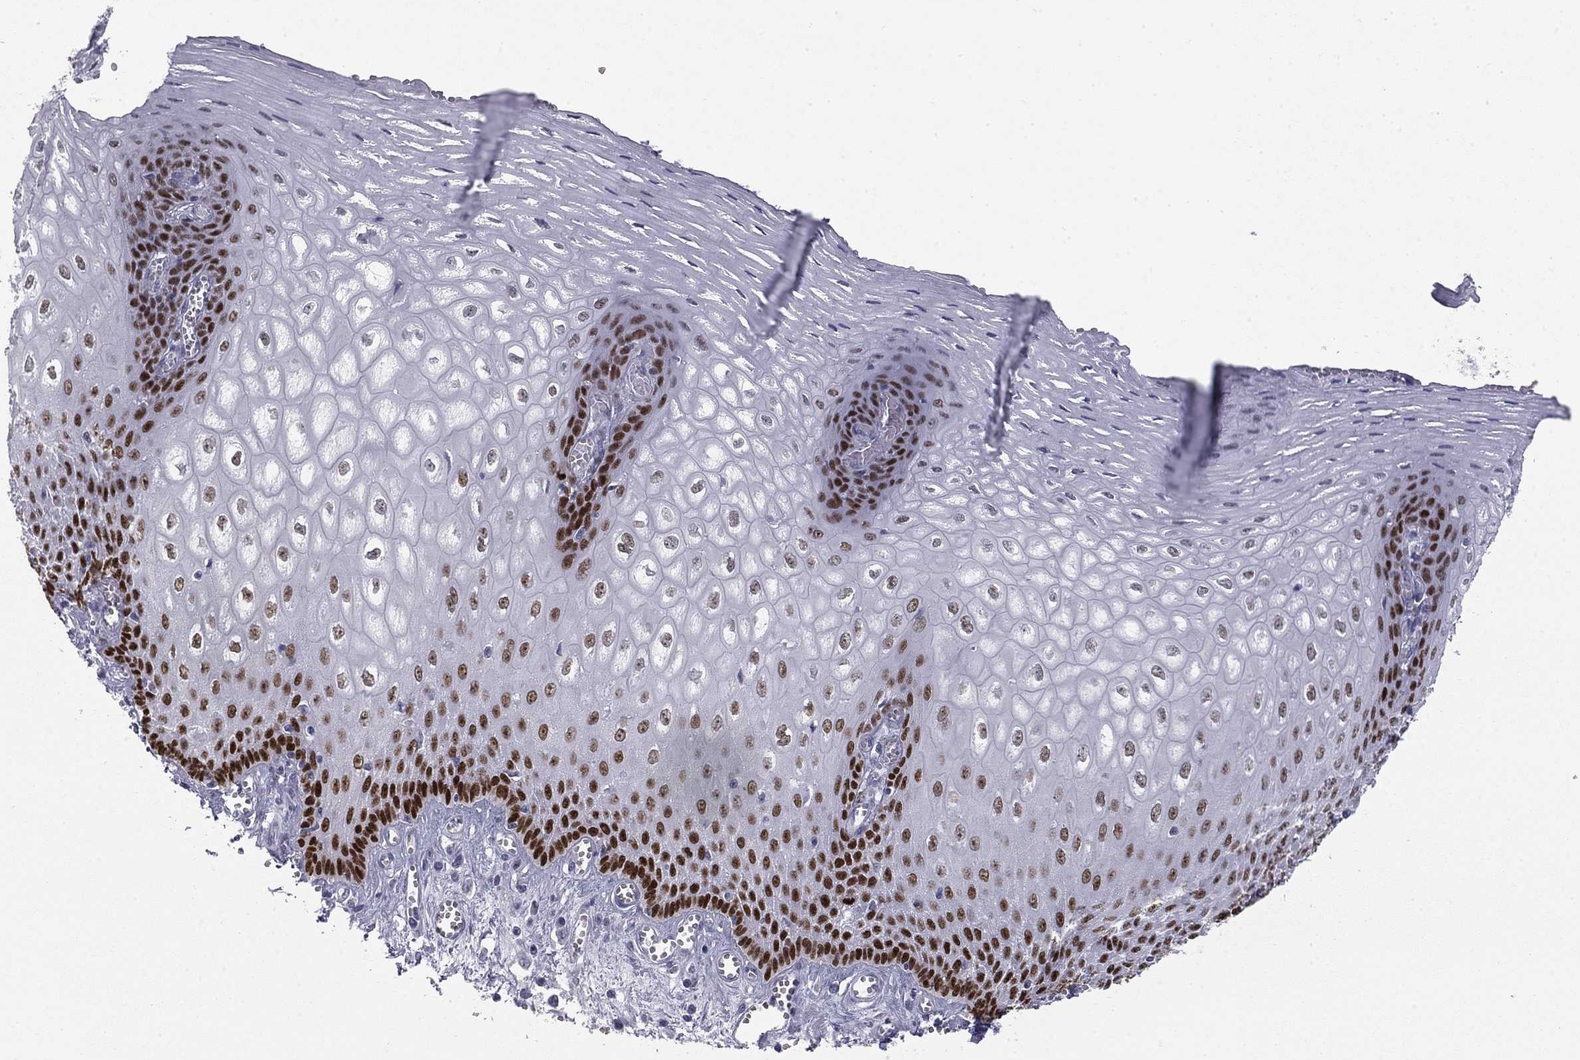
{"staining": {"intensity": "strong", "quantity": "25%-75%", "location": "nuclear"}, "tissue": "esophagus", "cell_type": "Squamous epithelial cells", "image_type": "normal", "snomed": [{"axis": "morphology", "description": "Normal tissue, NOS"}, {"axis": "topography", "description": "Esophagus"}], "caption": "Immunohistochemistry (IHC) (DAB (3,3'-diaminobenzidine)) staining of unremarkable esophagus shows strong nuclear protein staining in approximately 25%-75% of squamous epithelial cells.", "gene": "TFAP2B", "patient": {"sex": "male", "age": 58}}